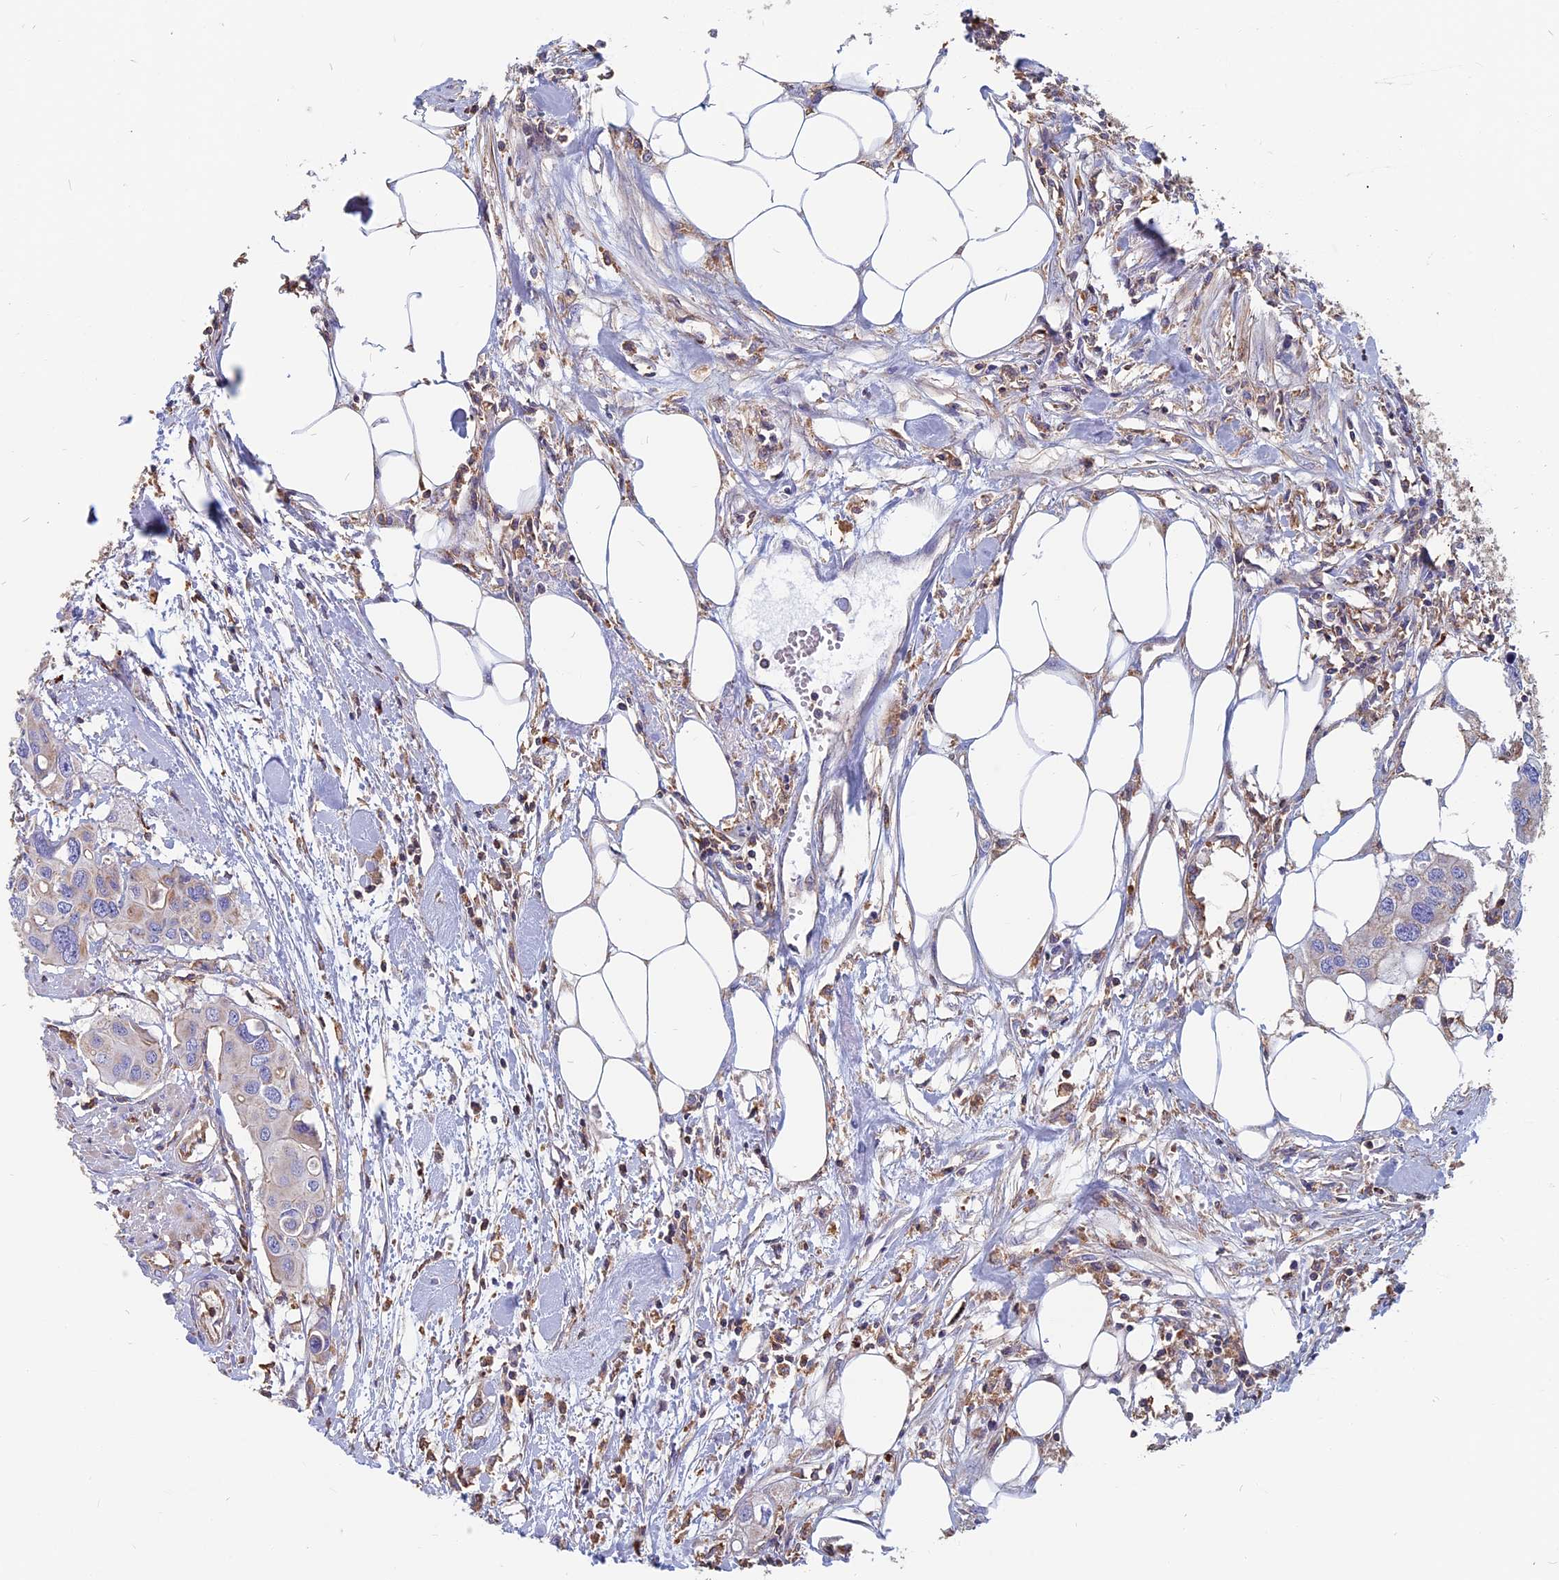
{"staining": {"intensity": "weak", "quantity": "<25%", "location": "cytoplasmic/membranous"}, "tissue": "colorectal cancer", "cell_type": "Tumor cells", "image_type": "cancer", "snomed": [{"axis": "morphology", "description": "Adenocarcinoma, NOS"}, {"axis": "topography", "description": "Colon"}], "caption": "Immunohistochemistry image of colorectal cancer (adenocarcinoma) stained for a protein (brown), which displays no staining in tumor cells.", "gene": "HSD17B8", "patient": {"sex": "male", "age": 77}}